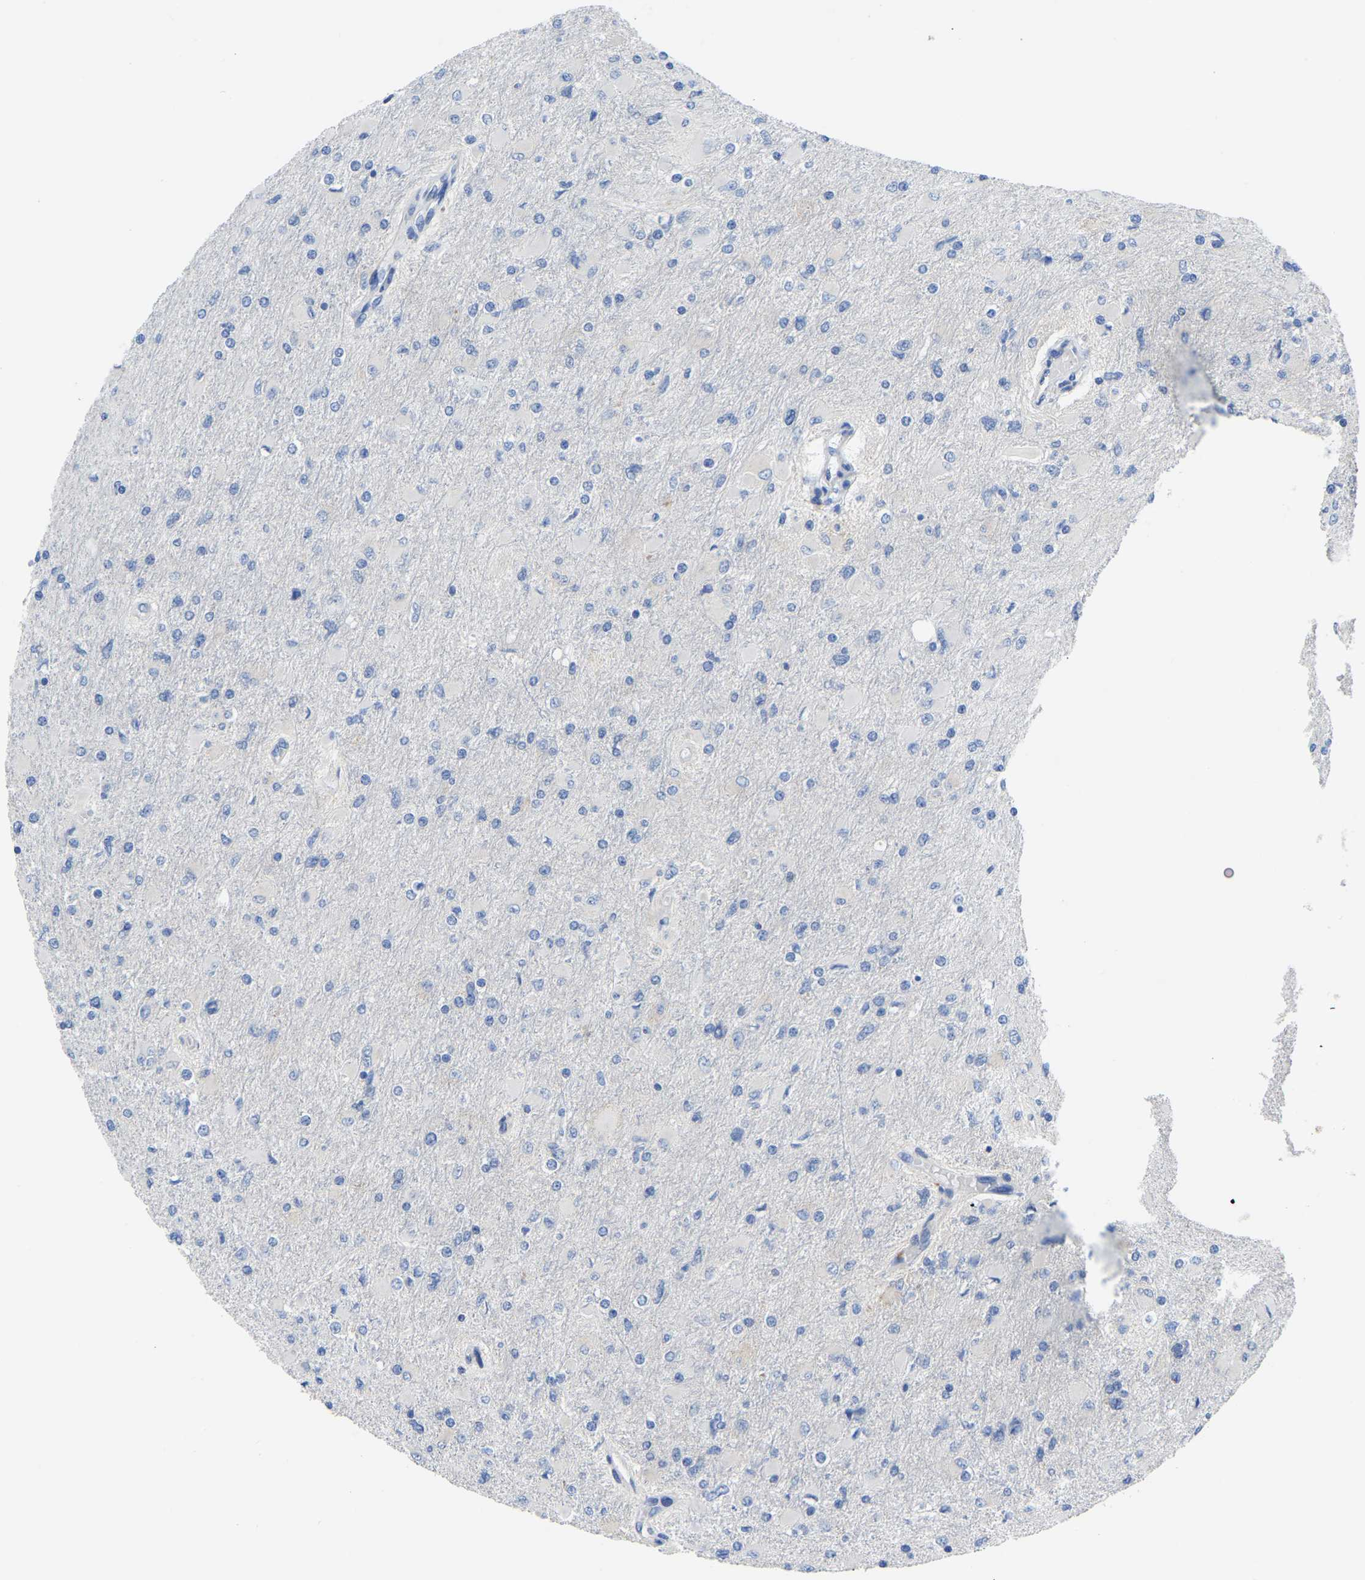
{"staining": {"intensity": "negative", "quantity": "none", "location": "none"}, "tissue": "glioma", "cell_type": "Tumor cells", "image_type": "cancer", "snomed": [{"axis": "morphology", "description": "Glioma, malignant, High grade"}, {"axis": "topography", "description": "Cerebral cortex"}], "caption": "The histopathology image shows no significant staining in tumor cells of high-grade glioma (malignant).", "gene": "ETFA", "patient": {"sex": "female", "age": 36}}